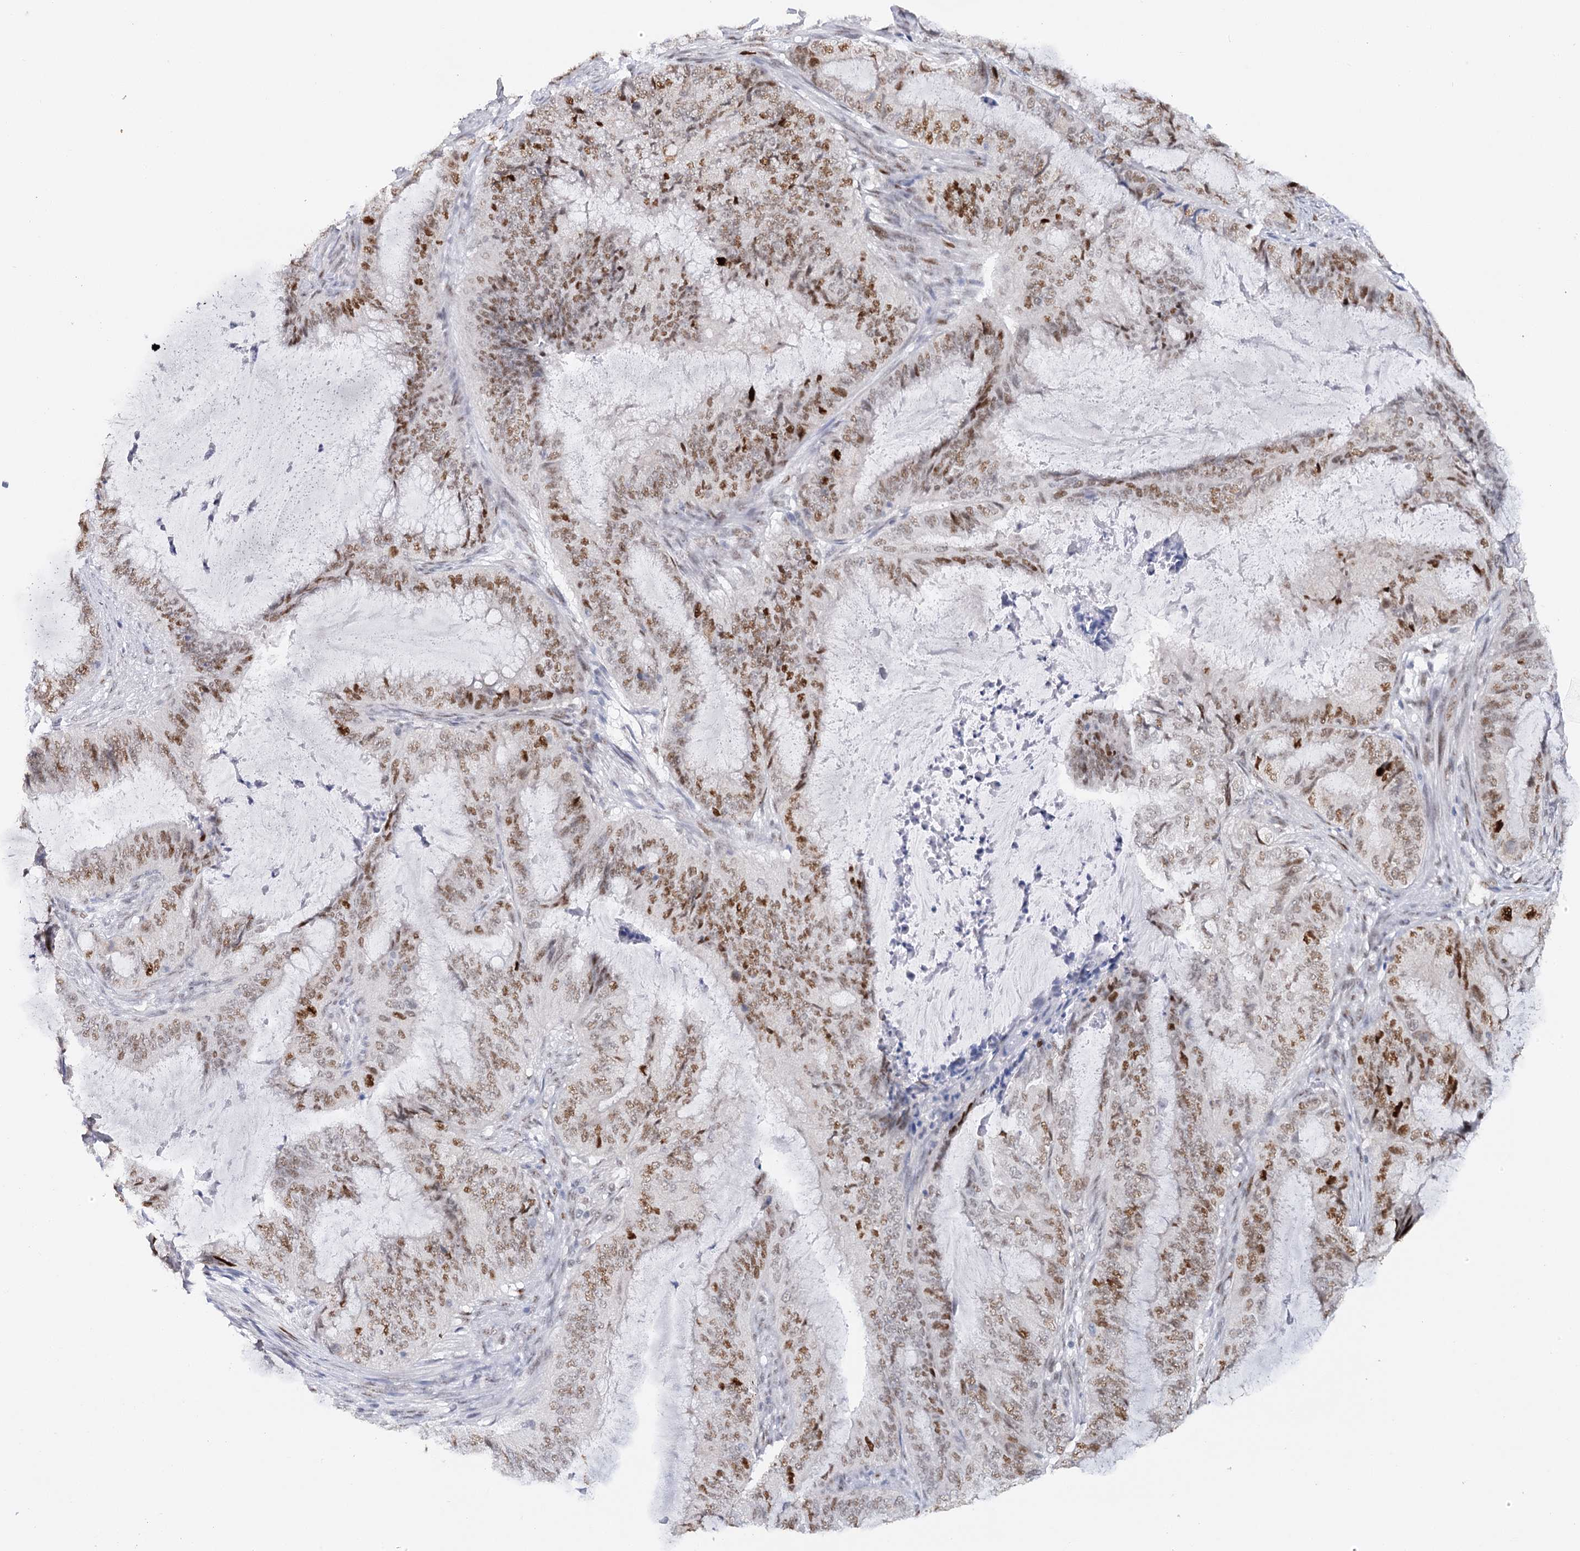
{"staining": {"intensity": "moderate", "quantity": ">75%", "location": "nuclear"}, "tissue": "endometrial cancer", "cell_type": "Tumor cells", "image_type": "cancer", "snomed": [{"axis": "morphology", "description": "Adenocarcinoma, NOS"}, {"axis": "topography", "description": "Endometrium"}], "caption": "This micrograph shows IHC staining of adenocarcinoma (endometrial), with medium moderate nuclear positivity in approximately >75% of tumor cells.", "gene": "TP53", "patient": {"sex": "female", "age": 51}}